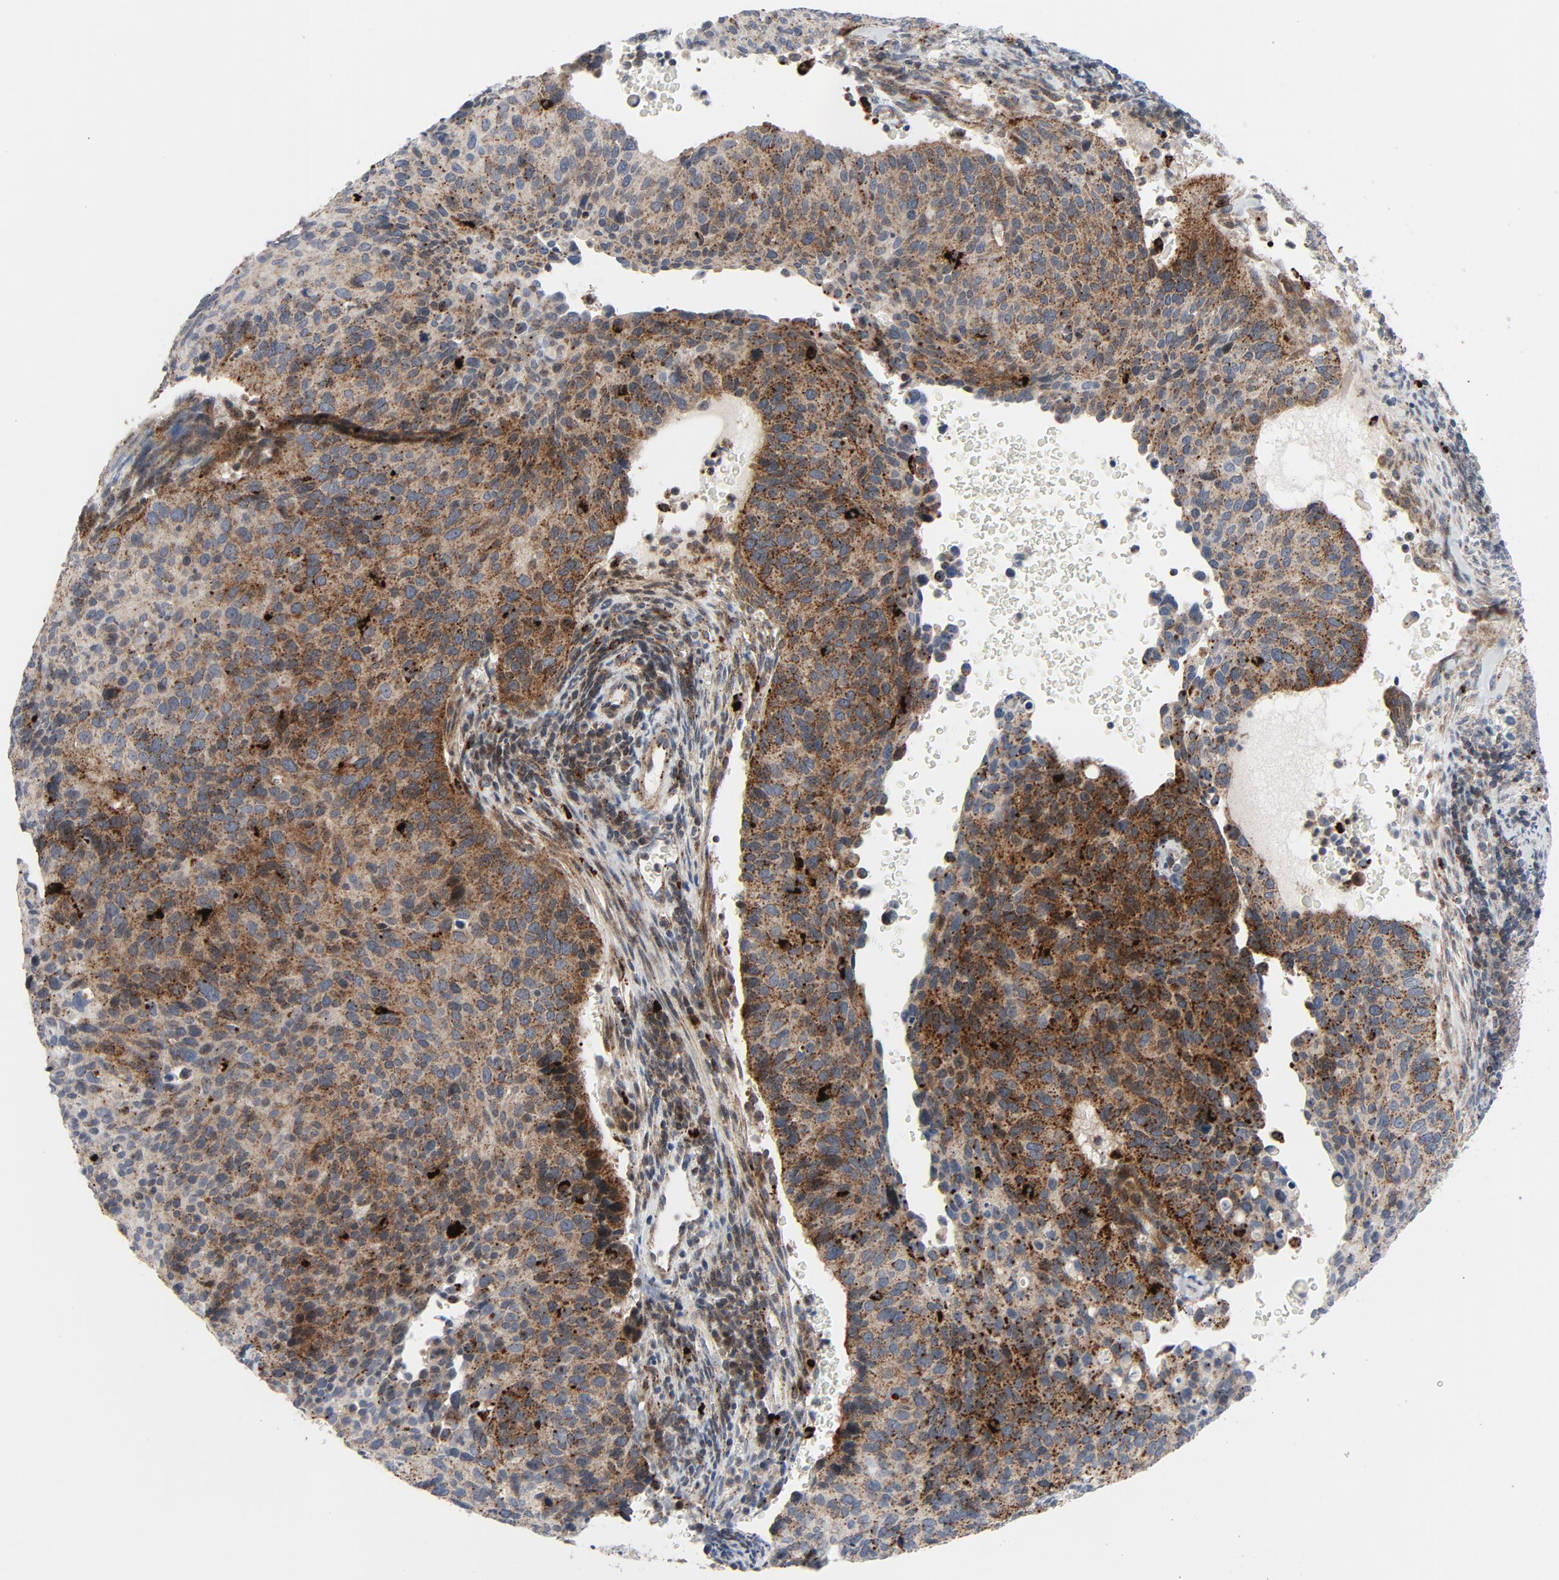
{"staining": {"intensity": "strong", "quantity": ">75%", "location": "cytoplasmic/membranous"}, "tissue": "cervical cancer", "cell_type": "Tumor cells", "image_type": "cancer", "snomed": [{"axis": "morphology", "description": "Squamous cell carcinoma, NOS"}, {"axis": "topography", "description": "Cervix"}], "caption": "There is high levels of strong cytoplasmic/membranous expression in tumor cells of cervical cancer (squamous cell carcinoma), as demonstrated by immunohistochemical staining (brown color).", "gene": "AKT2", "patient": {"sex": "female", "age": 39}}